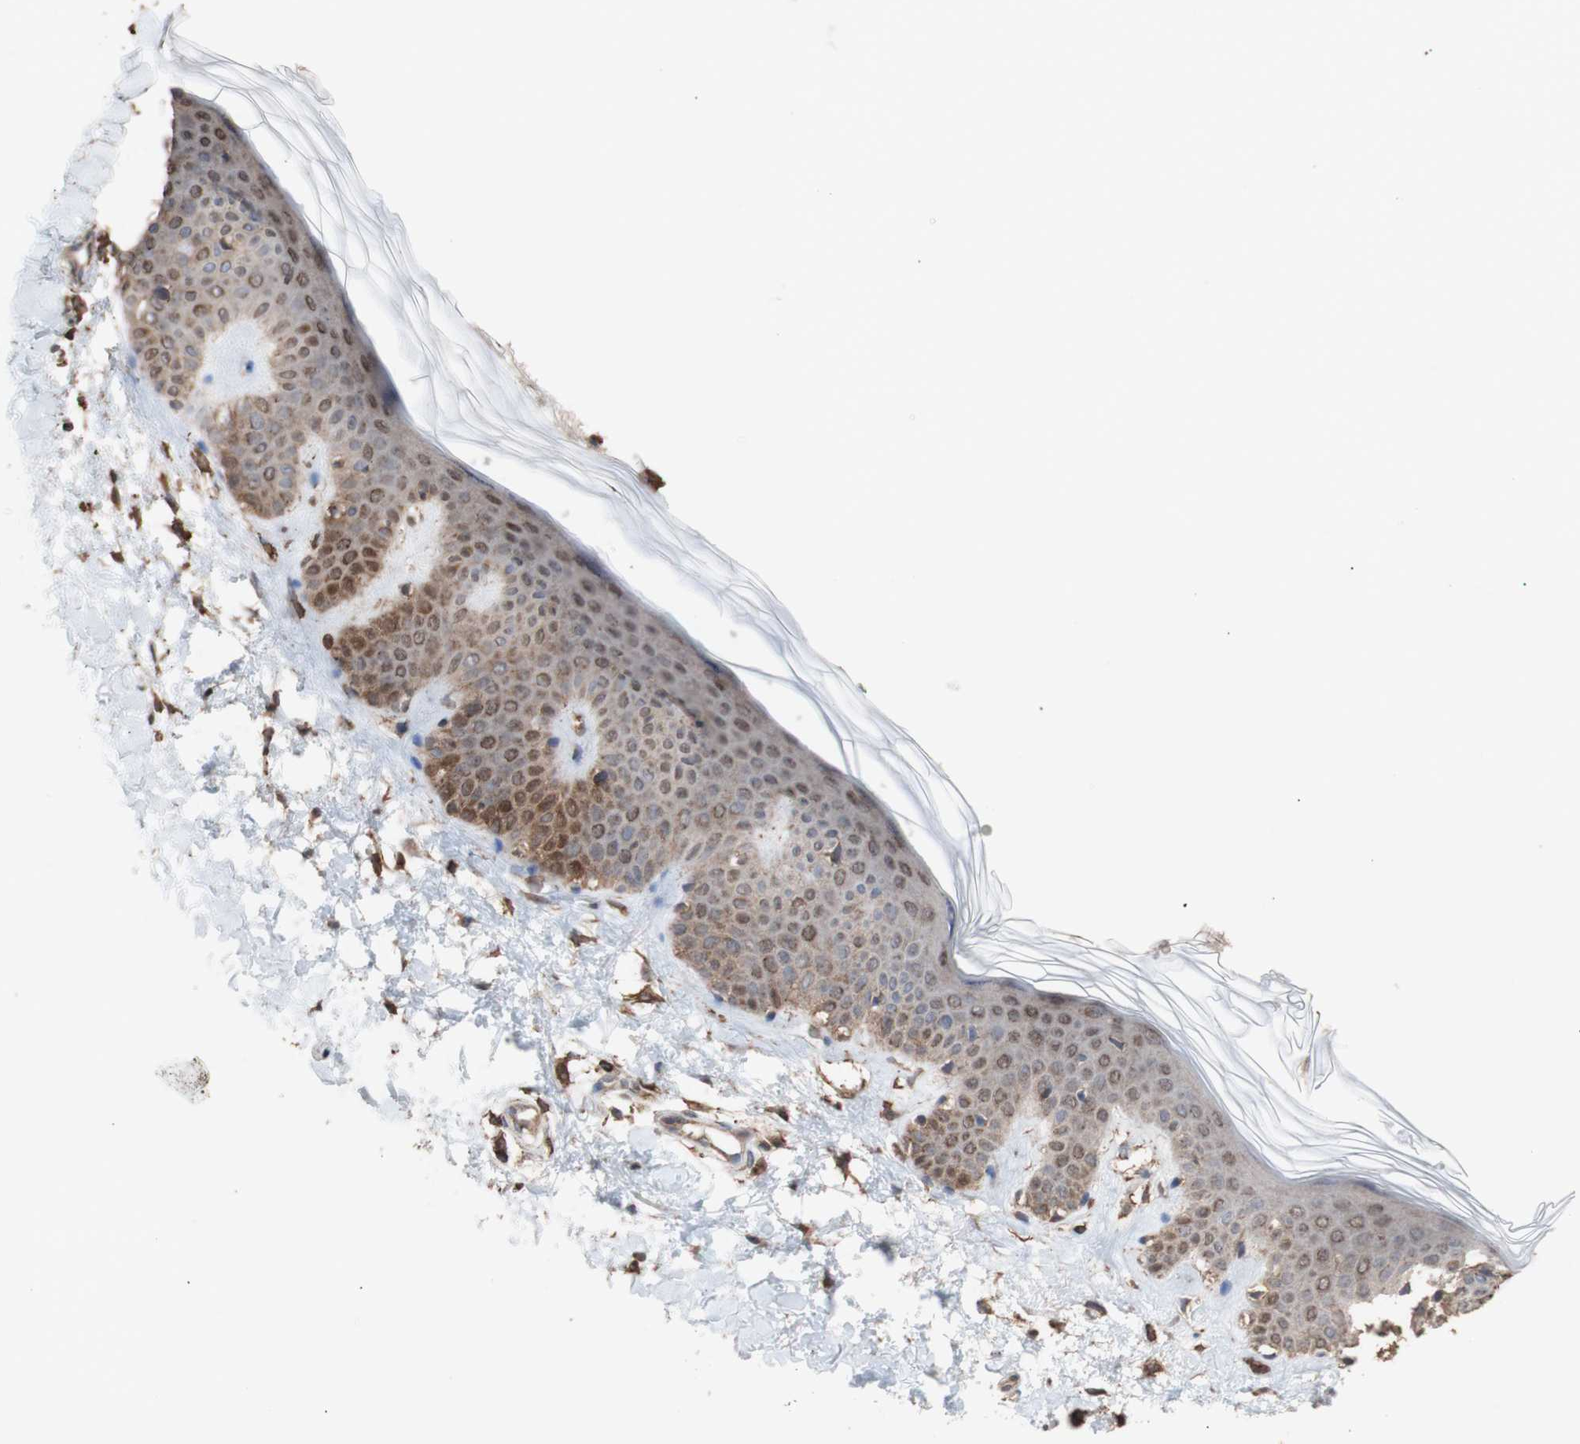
{"staining": {"intensity": "moderate", "quantity": ">75%", "location": "cytoplasmic/membranous"}, "tissue": "skin", "cell_type": "Fibroblasts", "image_type": "normal", "snomed": [{"axis": "morphology", "description": "Normal tissue, NOS"}, {"axis": "topography", "description": "Skin"}], "caption": "Moderate cytoplasmic/membranous staining is present in approximately >75% of fibroblasts in unremarkable skin.", "gene": "ALDH9A1", "patient": {"sex": "male", "age": 67}}